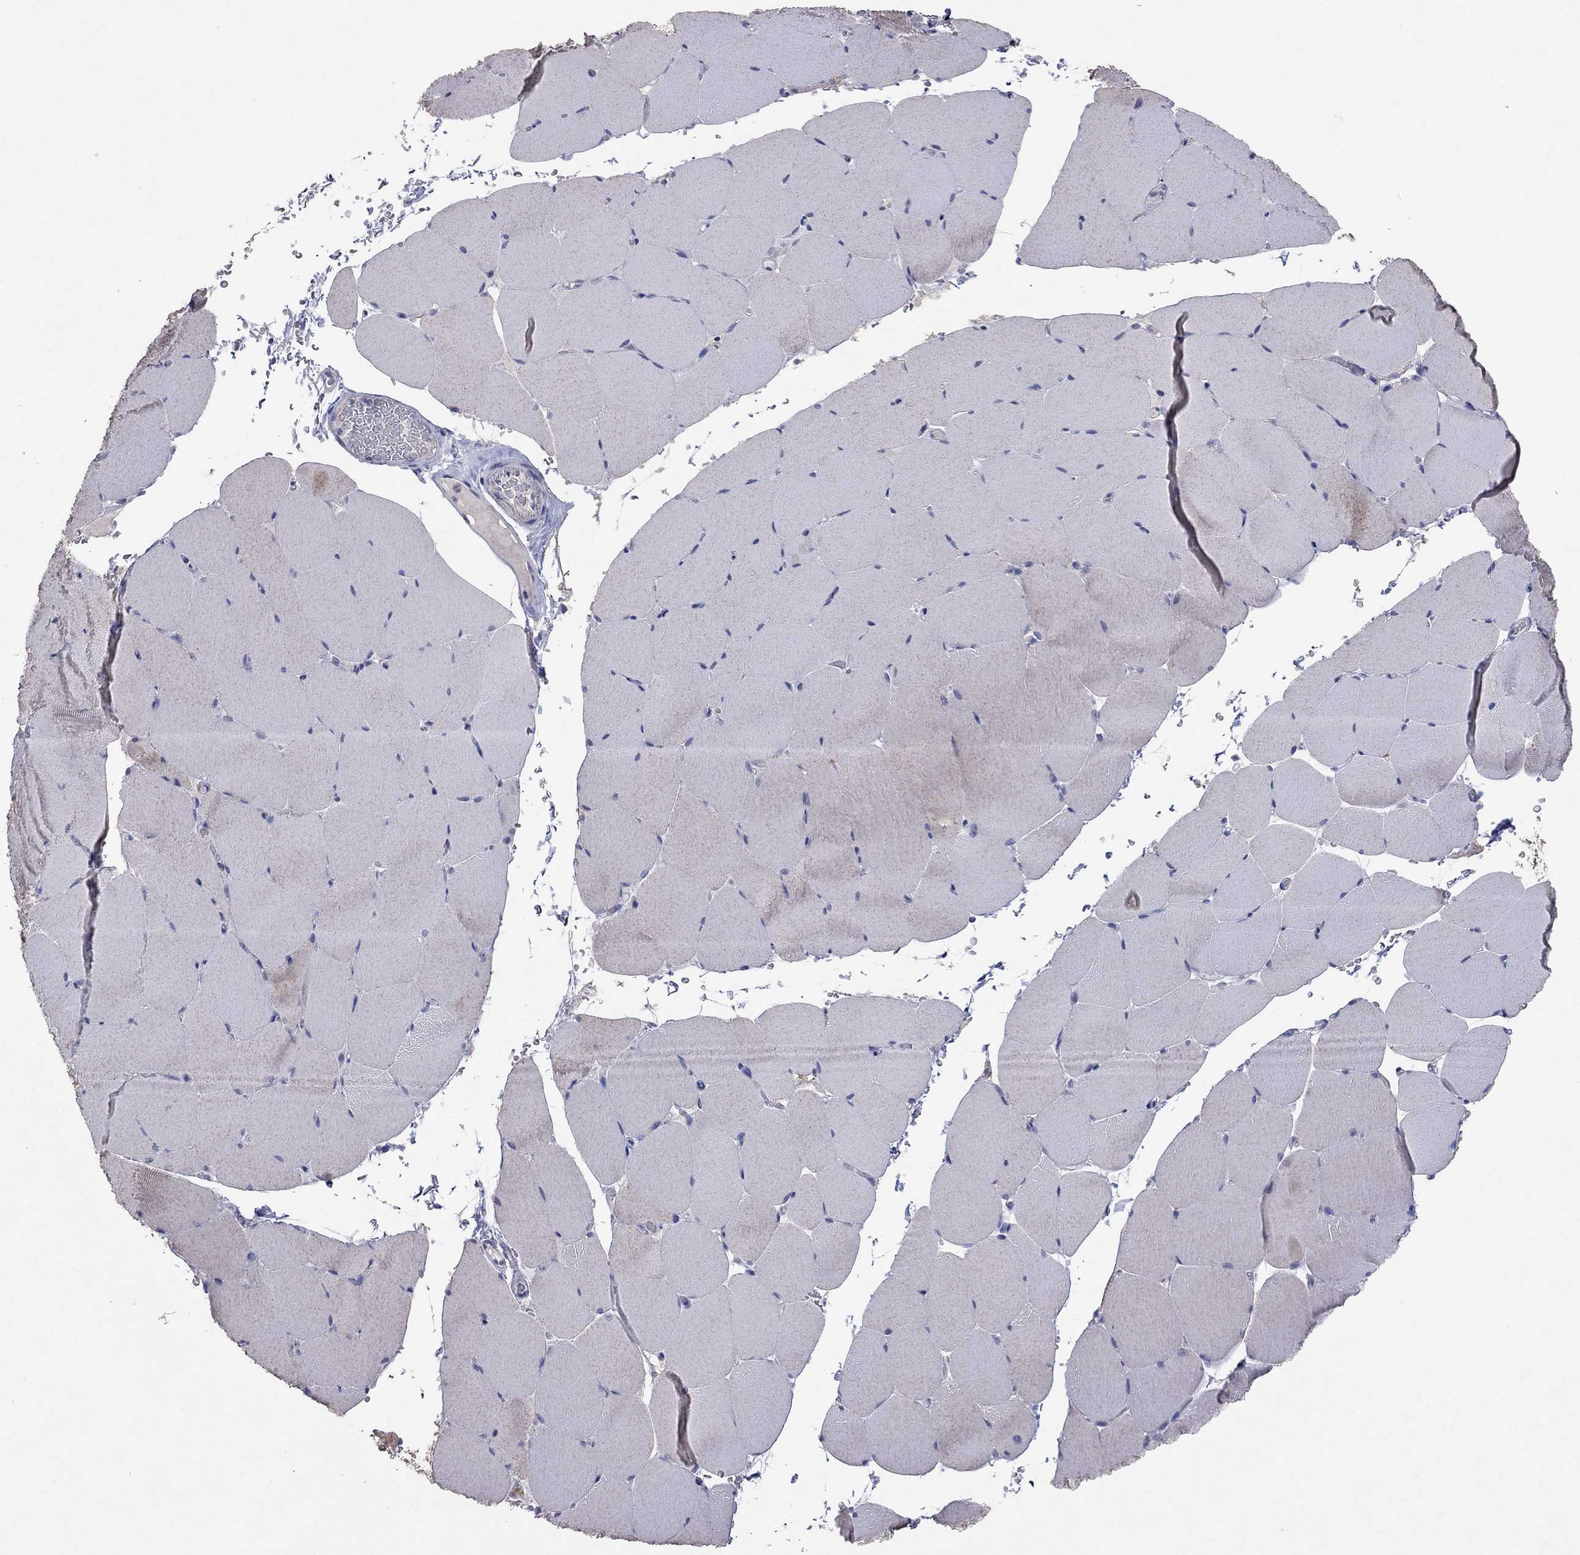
{"staining": {"intensity": "negative", "quantity": "none", "location": "none"}, "tissue": "skeletal muscle", "cell_type": "Myocytes", "image_type": "normal", "snomed": [{"axis": "morphology", "description": "Normal tissue, NOS"}, {"axis": "topography", "description": "Skeletal muscle"}], "caption": "This is a photomicrograph of immunohistochemistry (IHC) staining of unremarkable skeletal muscle, which shows no staining in myocytes. (DAB (3,3'-diaminobenzidine) immunohistochemistry (IHC) visualized using brightfield microscopy, high magnification).", "gene": "MMP13", "patient": {"sex": "female", "age": 37}}